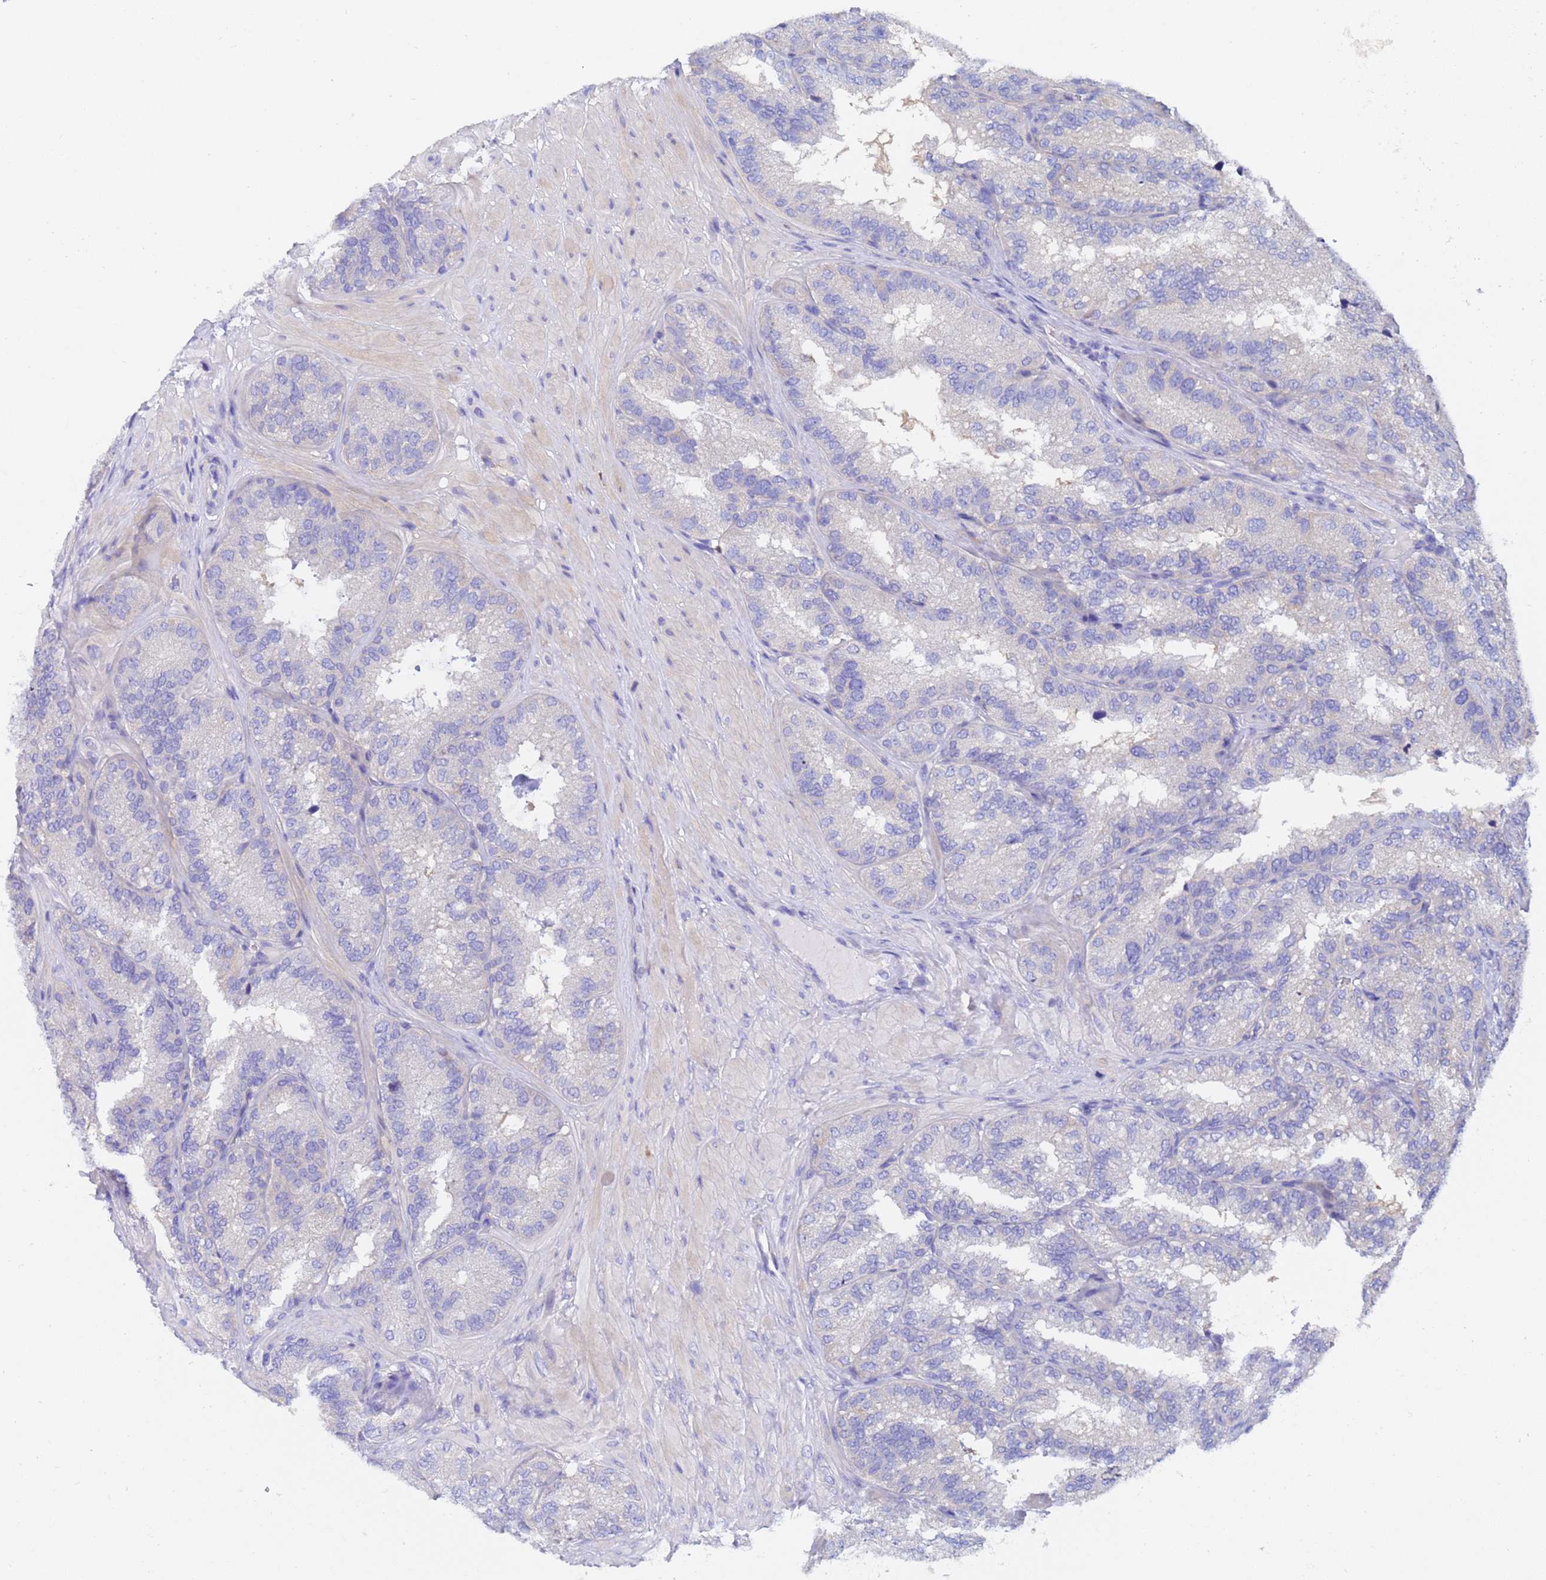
{"staining": {"intensity": "negative", "quantity": "none", "location": "none"}, "tissue": "seminal vesicle", "cell_type": "Glandular cells", "image_type": "normal", "snomed": [{"axis": "morphology", "description": "Normal tissue, NOS"}, {"axis": "topography", "description": "Seminal veicle"}], "caption": "Immunohistochemistry (IHC) of benign seminal vesicle reveals no expression in glandular cells.", "gene": "UBE2O", "patient": {"sex": "male", "age": 58}}